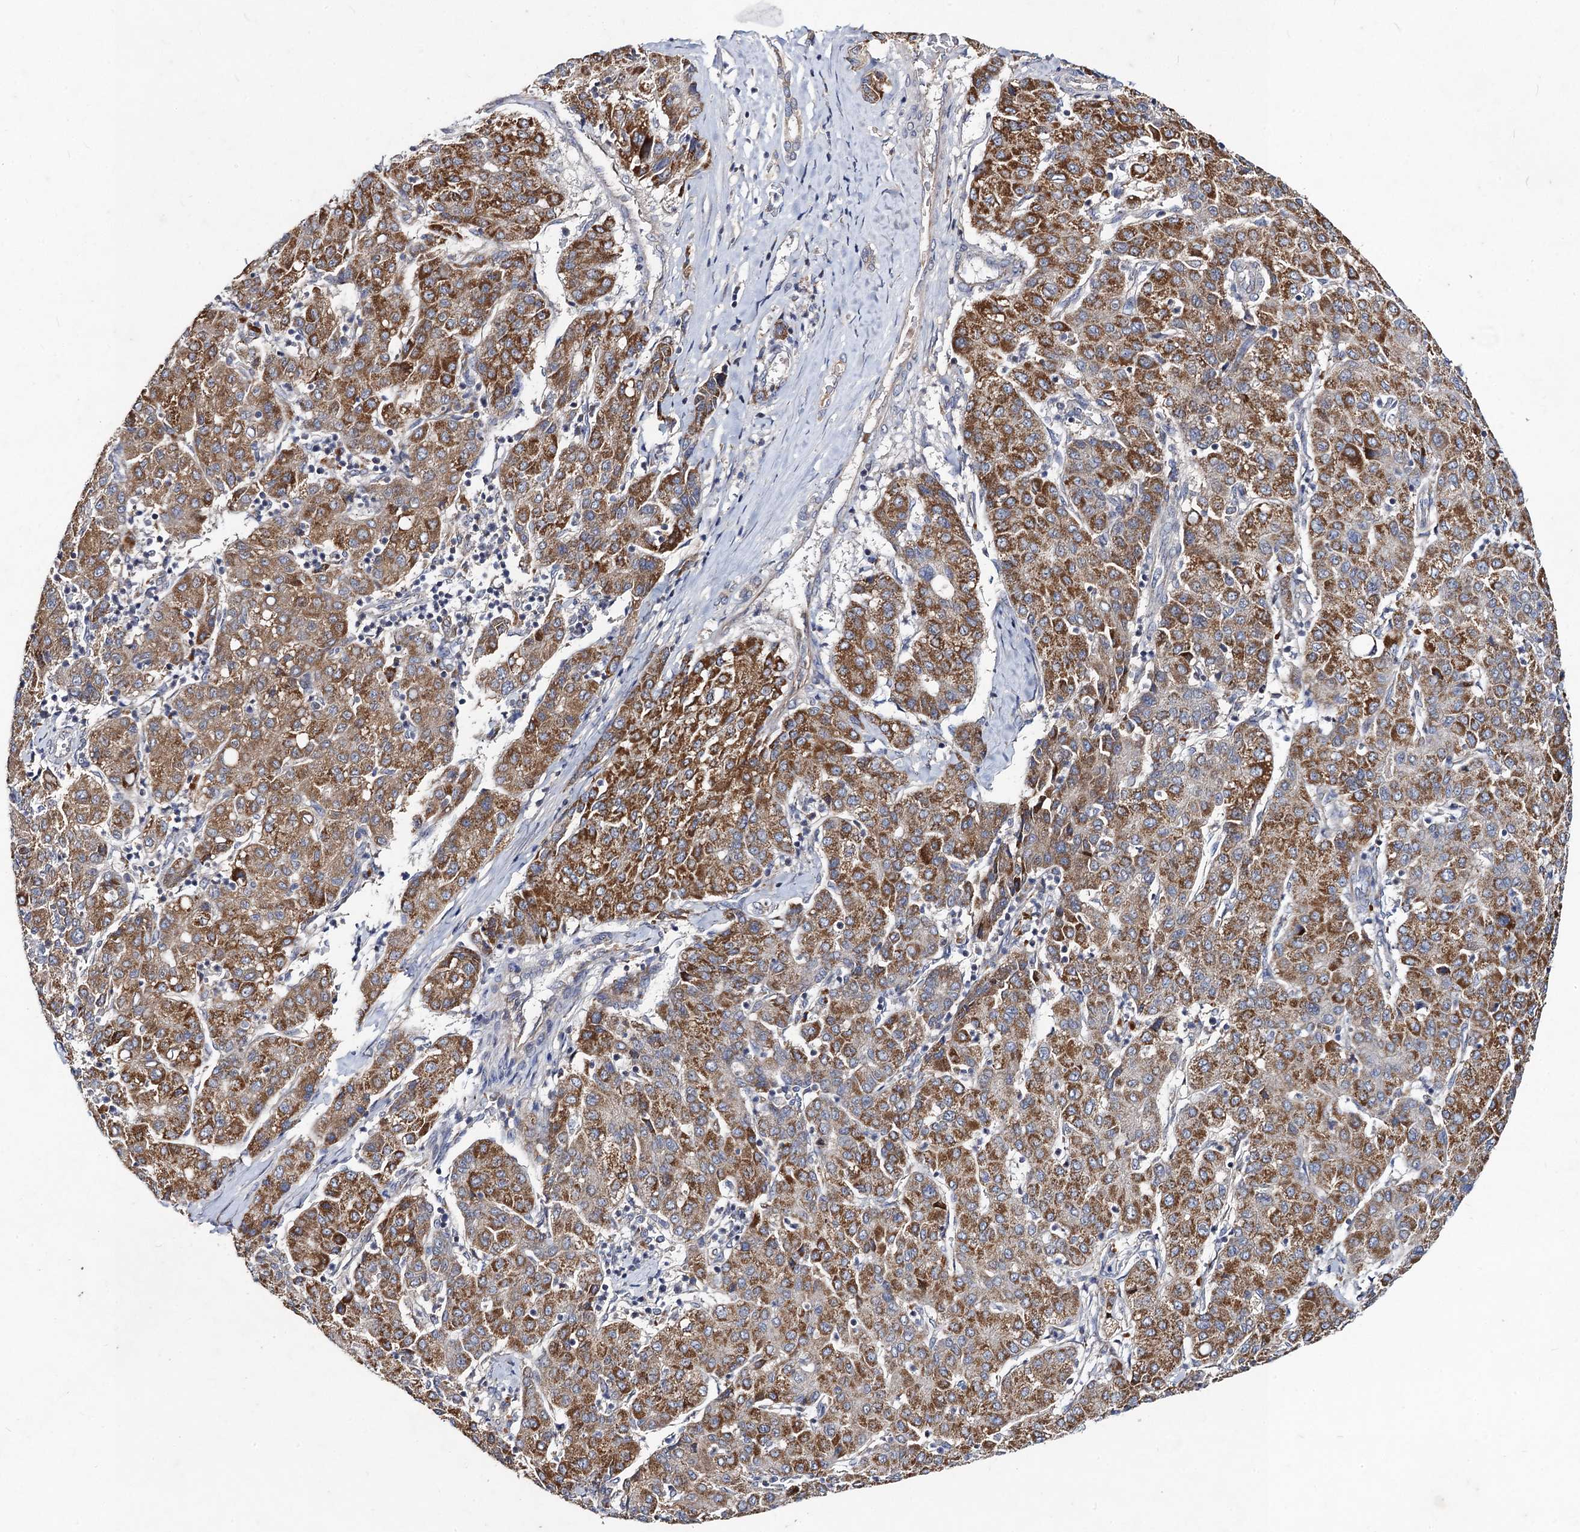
{"staining": {"intensity": "moderate", "quantity": ">75%", "location": "cytoplasmic/membranous"}, "tissue": "liver cancer", "cell_type": "Tumor cells", "image_type": "cancer", "snomed": [{"axis": "morphology", "description": "Carcinoma, Hepatocellular, NOS"}, {"axis": "topography", "description": "Liver"}], "caption": "High-magnification brightfield microscopy of liver cancer (hepatocellular carcinoma) stained with DAB (3,3'-diaminobenzidine) (brown) and counterstained with hematoxylin (blue). tumor cells exhibit moderate cytoplasmic/membranous positivity is present in about>75% of cells.", "gene": "VPS37D", "patient": {"sex": "male", "age": 65}}